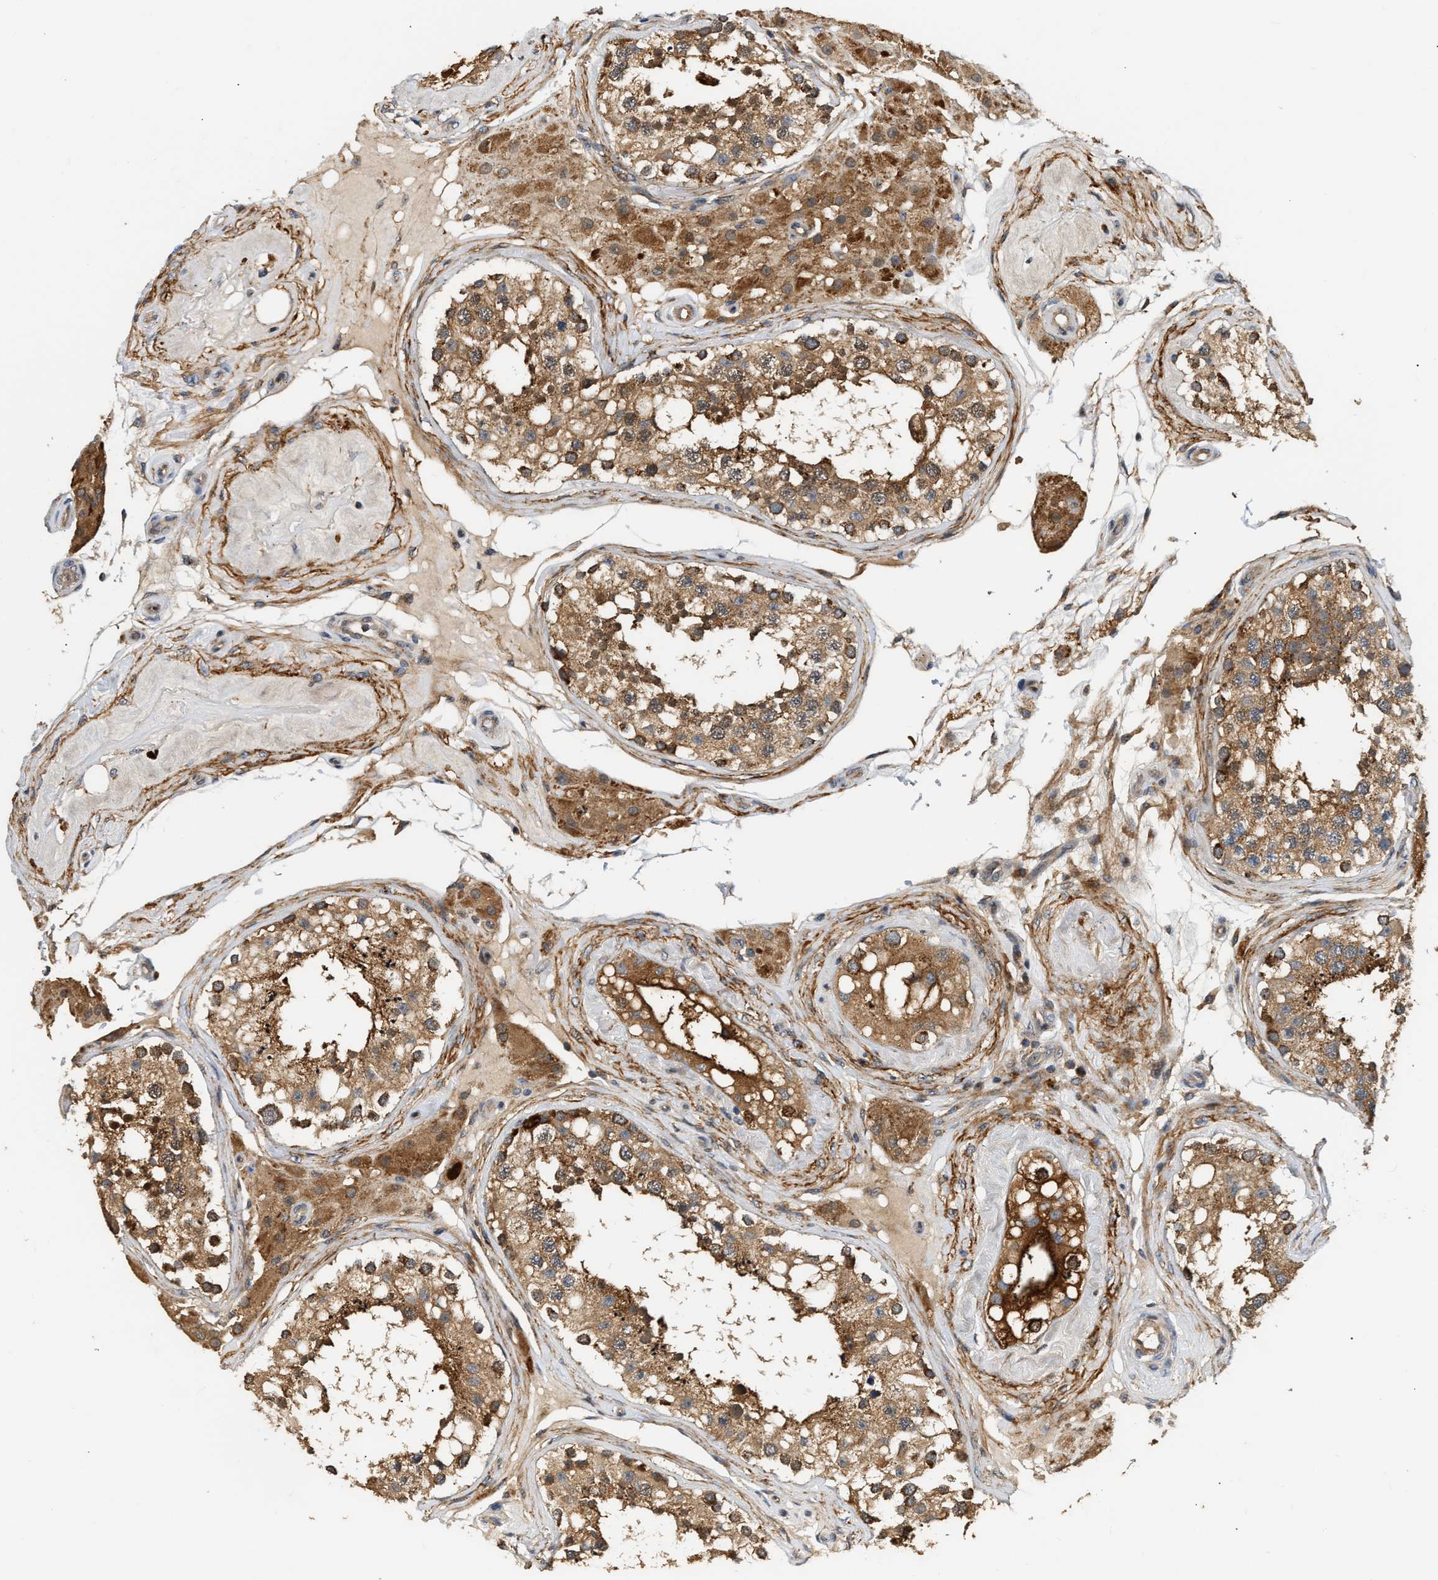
{"staining": {"intensity": "moderate", "quantity": ">75%", "location": "cytoplasmic/membranous"}, "tissue": "testis", "cell_type": "Cells in seminiferous ducts", "image_type": "normal", "snomed": [{"axis": "morphology", "description": "Normal tissue, NOS"}, {"axis": "topography", "description": "Testis"}], "caption": "The histopathology image demonstrates immunohistochemical staining of normal testis. There is moderate cytoplasmic/membranous staining is seen in about >75% of cells in seminiferous ducts. Nuclei are stained in blue.", "gene": "EXTL2", "patient": {"sex": "male", "age": 68}}